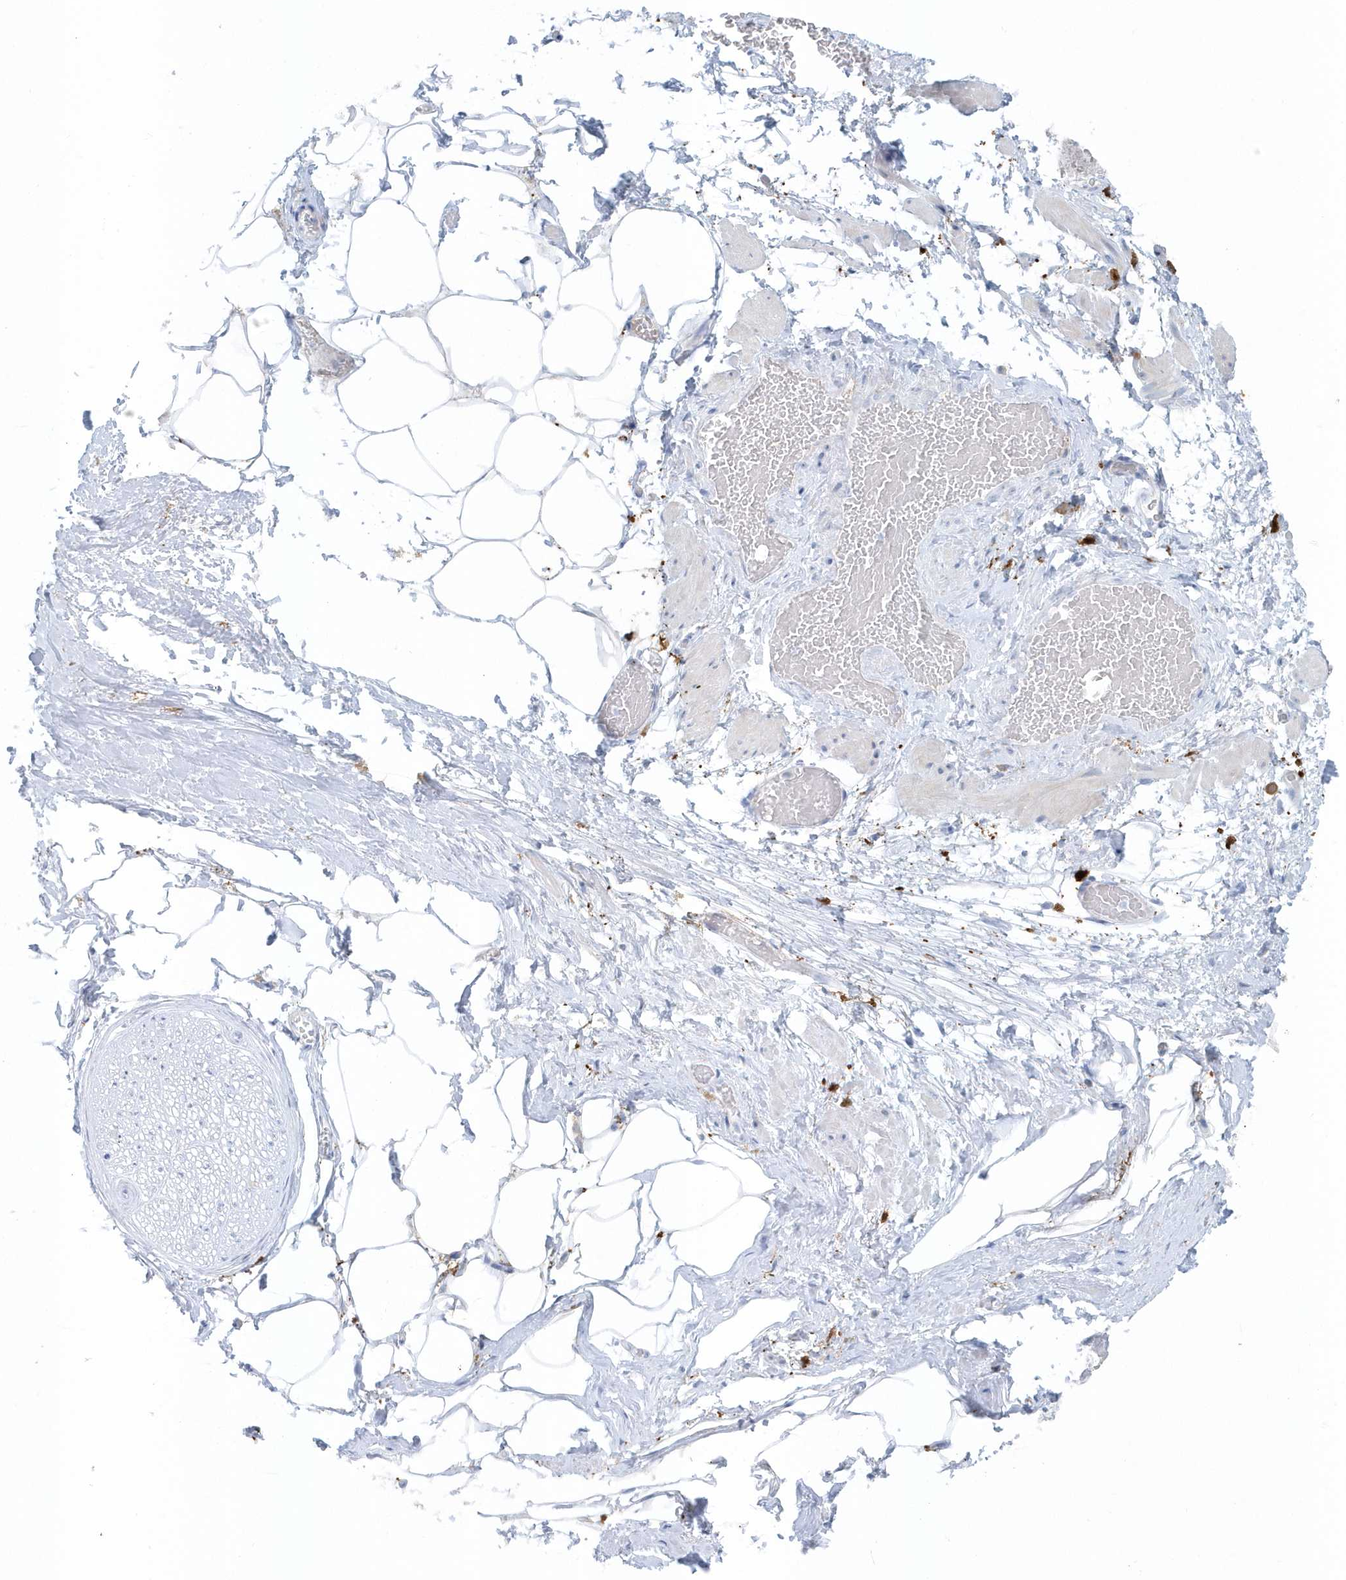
{"staining": {"intensity": "negative", "quantity": "none", "location": "none"}, "tissue": "adipose tissue", "cell_type": "Adipocytes", "image_type": "normal", "snomed": [{"axis": "morphology", "description": "Normal tissue, NOS"}, {"axis": "morphology", "description": "Adenocarcinoma, Low grade"}, {"axis": "topography", "description": "Prostate"}, {"axis": "topography", "description": "Peripheral nerve tissue"}], "caption": "A high-resolution image shows immunohistochemistry staining of normal adipose tissue, which reveals no significant expression in adipocytes.", "gene": "FAM98A", "patient": {"sex": "male", "age": 63}}